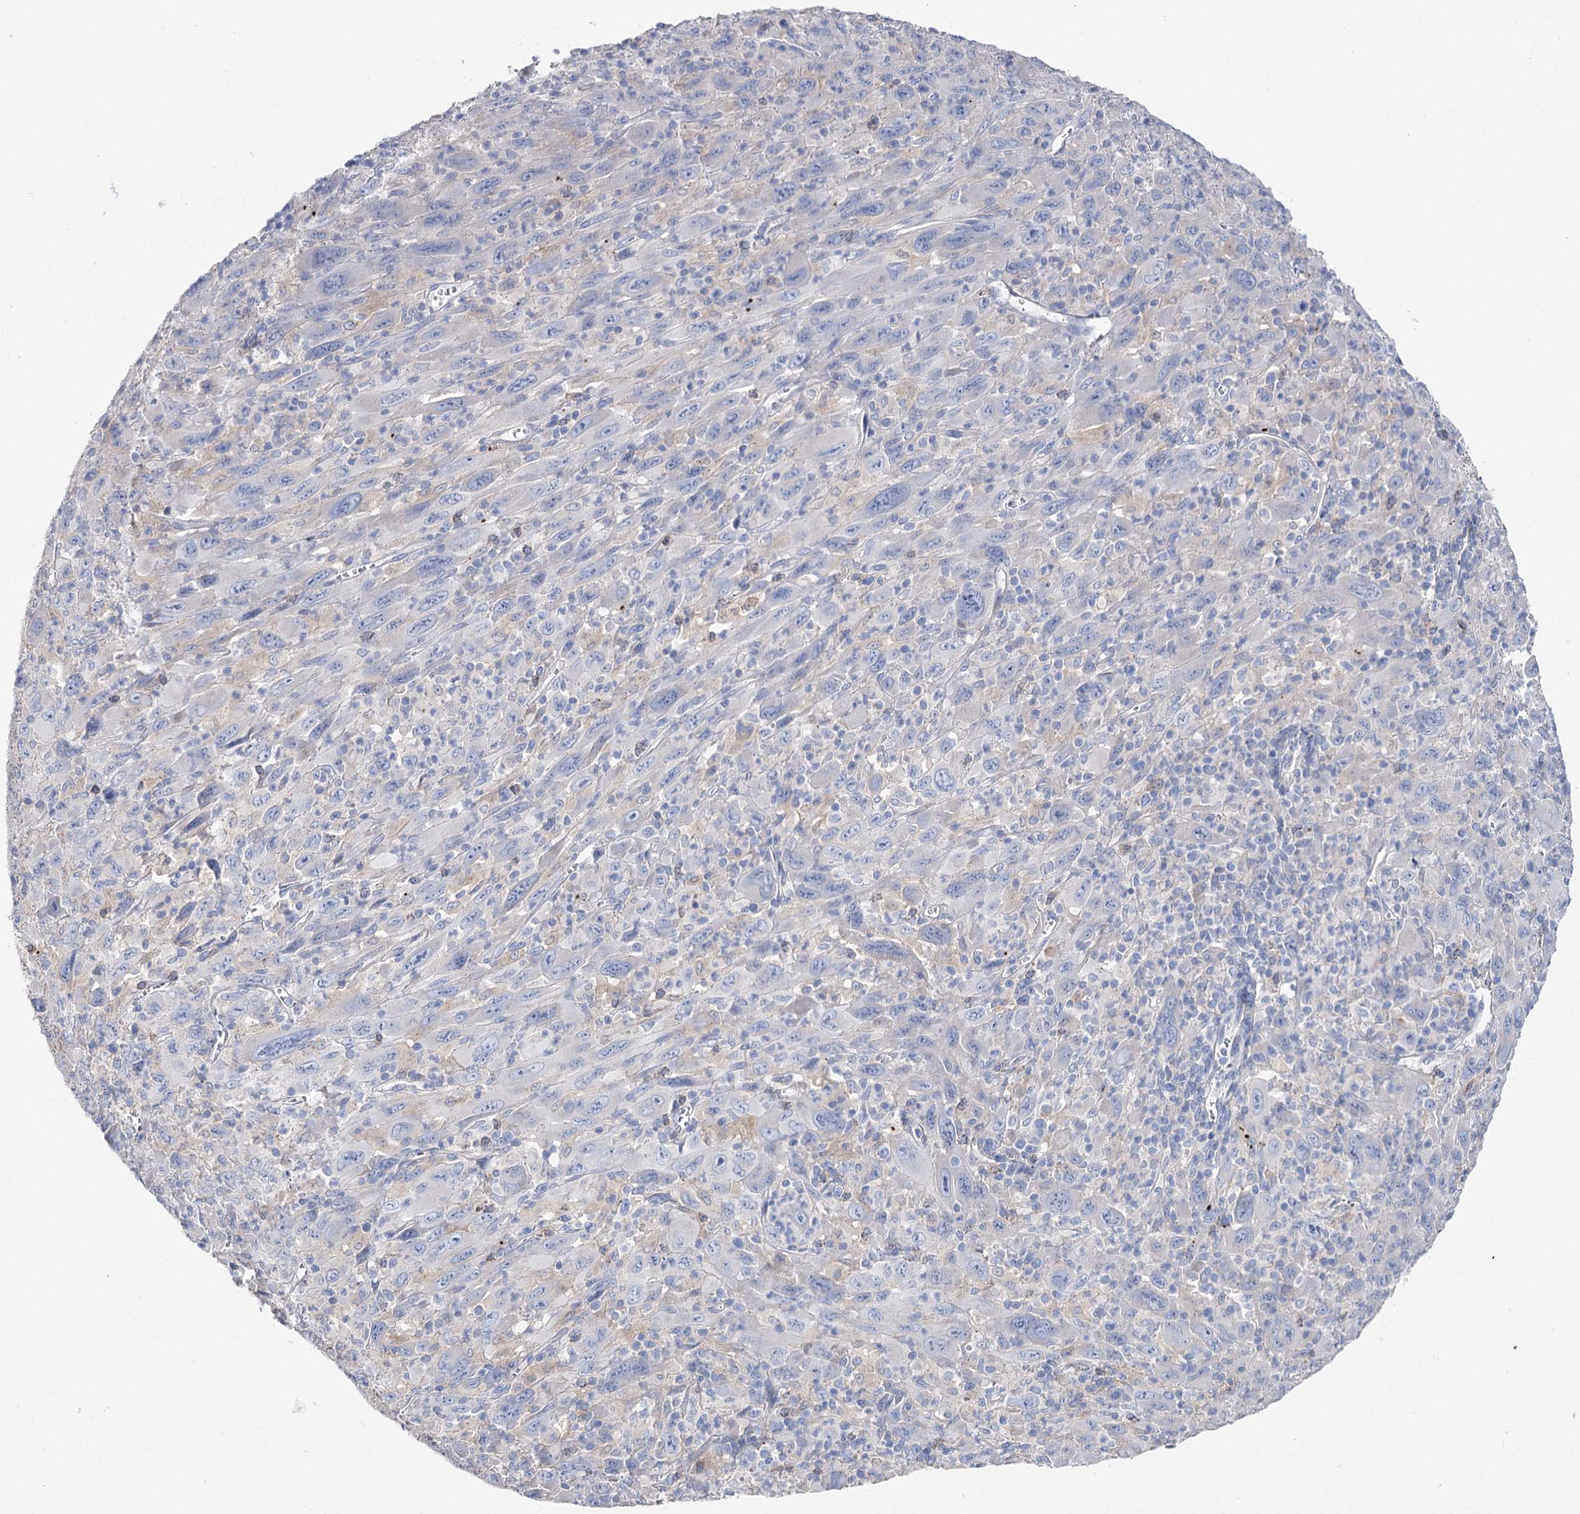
{"staining": {"intensity": "negative", "quantity": "none", "location": "none"}, "tissue": "melanoma", "cell_type": "Tumor cells", "image_type": "cancer", "snomed": [{"axis": "morphology", "description": "Malignant melanoma, Metastatic site"}, {"axis": "topography", "description": "Skin"}], "caption": "A histopathology image of malignant melanoma (metastatic site) stained for a protein demonstrates no brown staining in tumor cells.", "gene": "NRAP", "patient": {"sex": "female", "age": 56}}